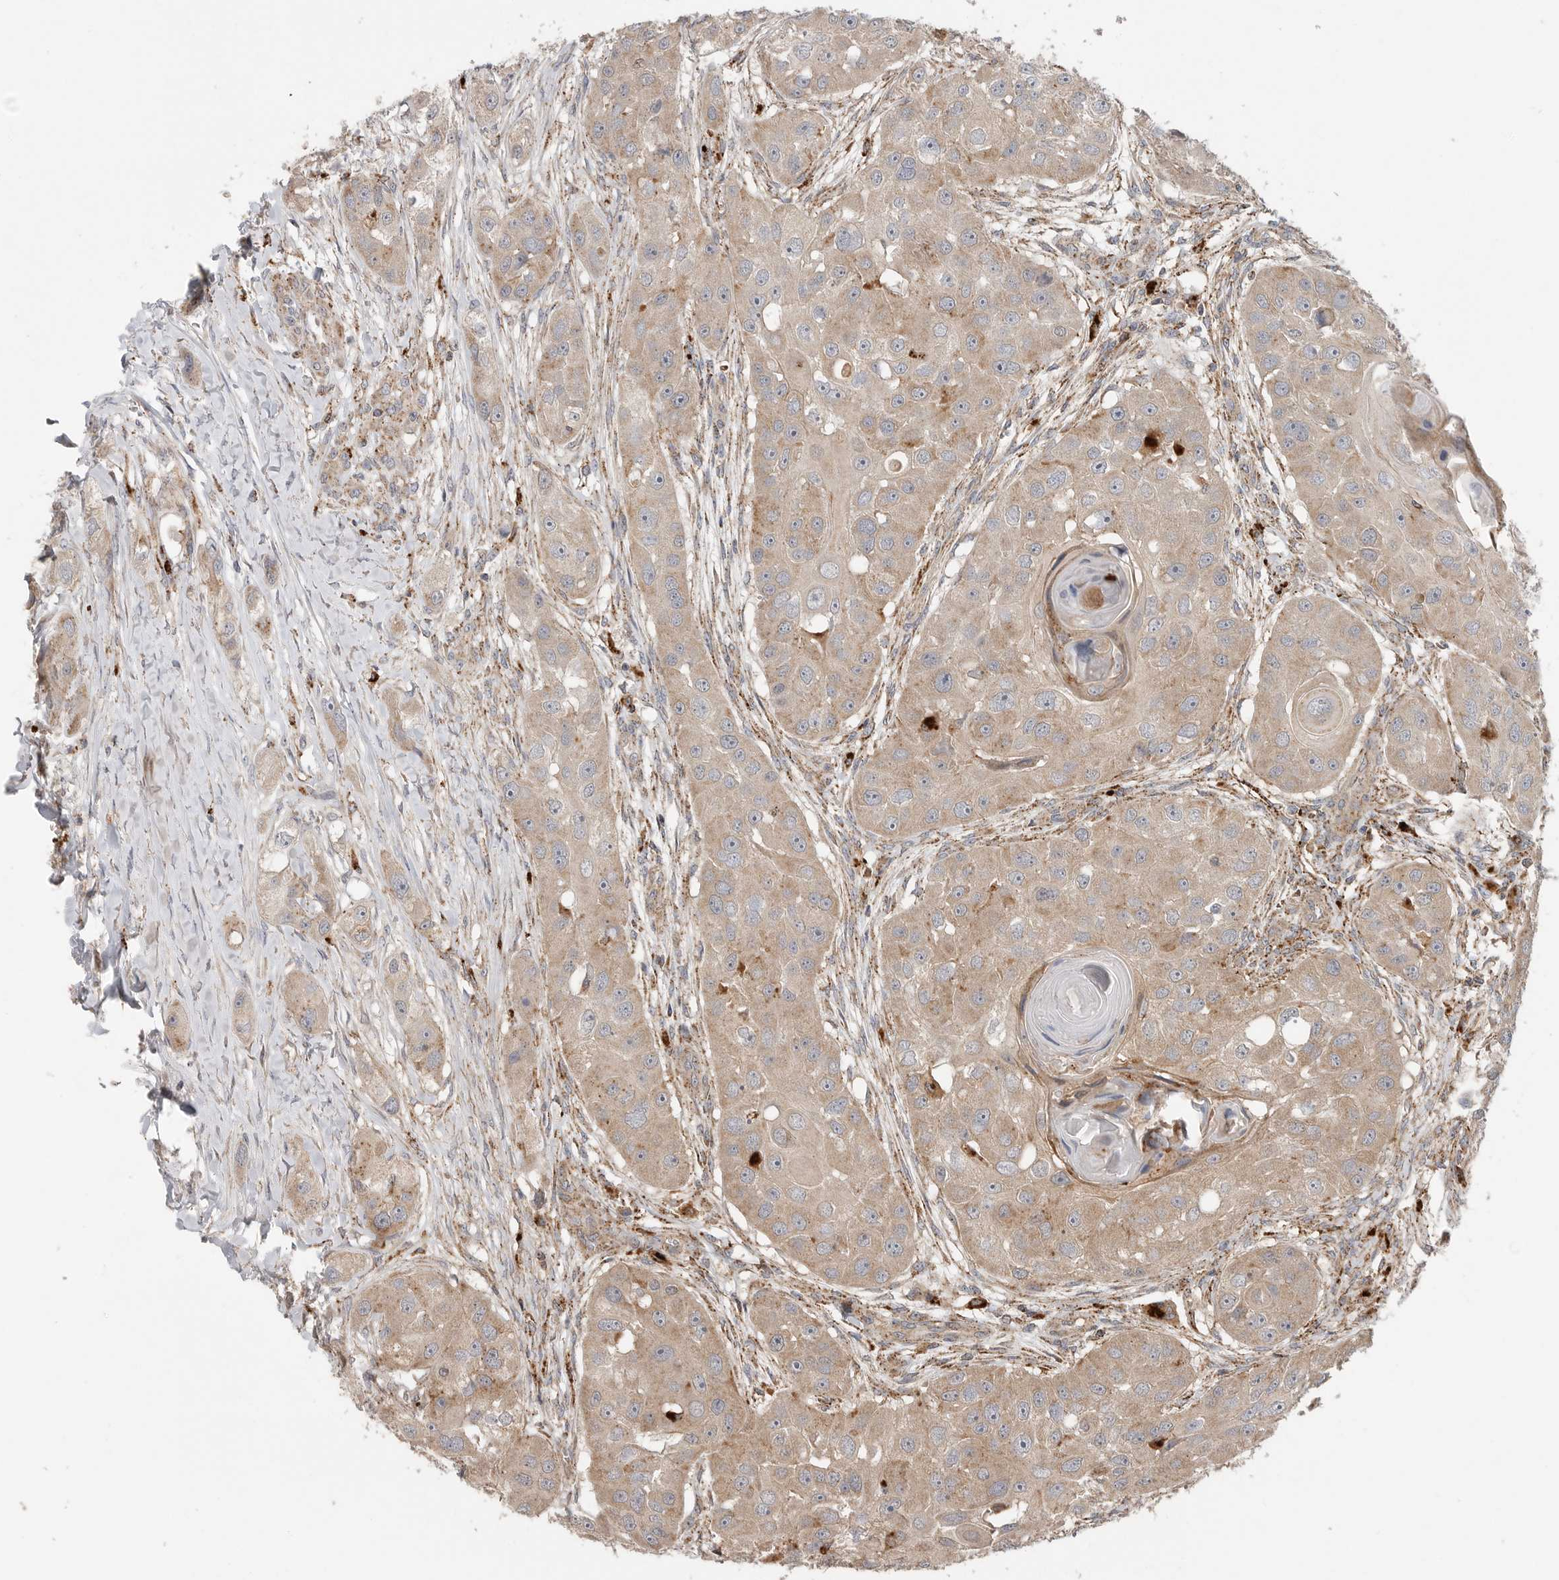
{"staining": {"intensity": "weak", "quantity": ">75%", "location": "cytoplasmic/membranous"}, "tissue": "head and neck cancer", "cell_type": "Tumor cells", "image_type": "cancer", "snomed": [{"axis": "morphology", "description": "Normal tissue, NOS"}, {"axis": "morphology", "description": "Squamous cell carcinoma, NOS"}, {"axis": "topography", "description": "Skeletal muscle"}, {"axis": "topography", "description": "Head-Neck"}], "caption": "Weak cytoplasmic/membranous staining is present in about >75% of tumor cells in head and neck squamous cell carcinoma.", "gene": "GALNS", "patient": {"sex": "male", "age": 51}}